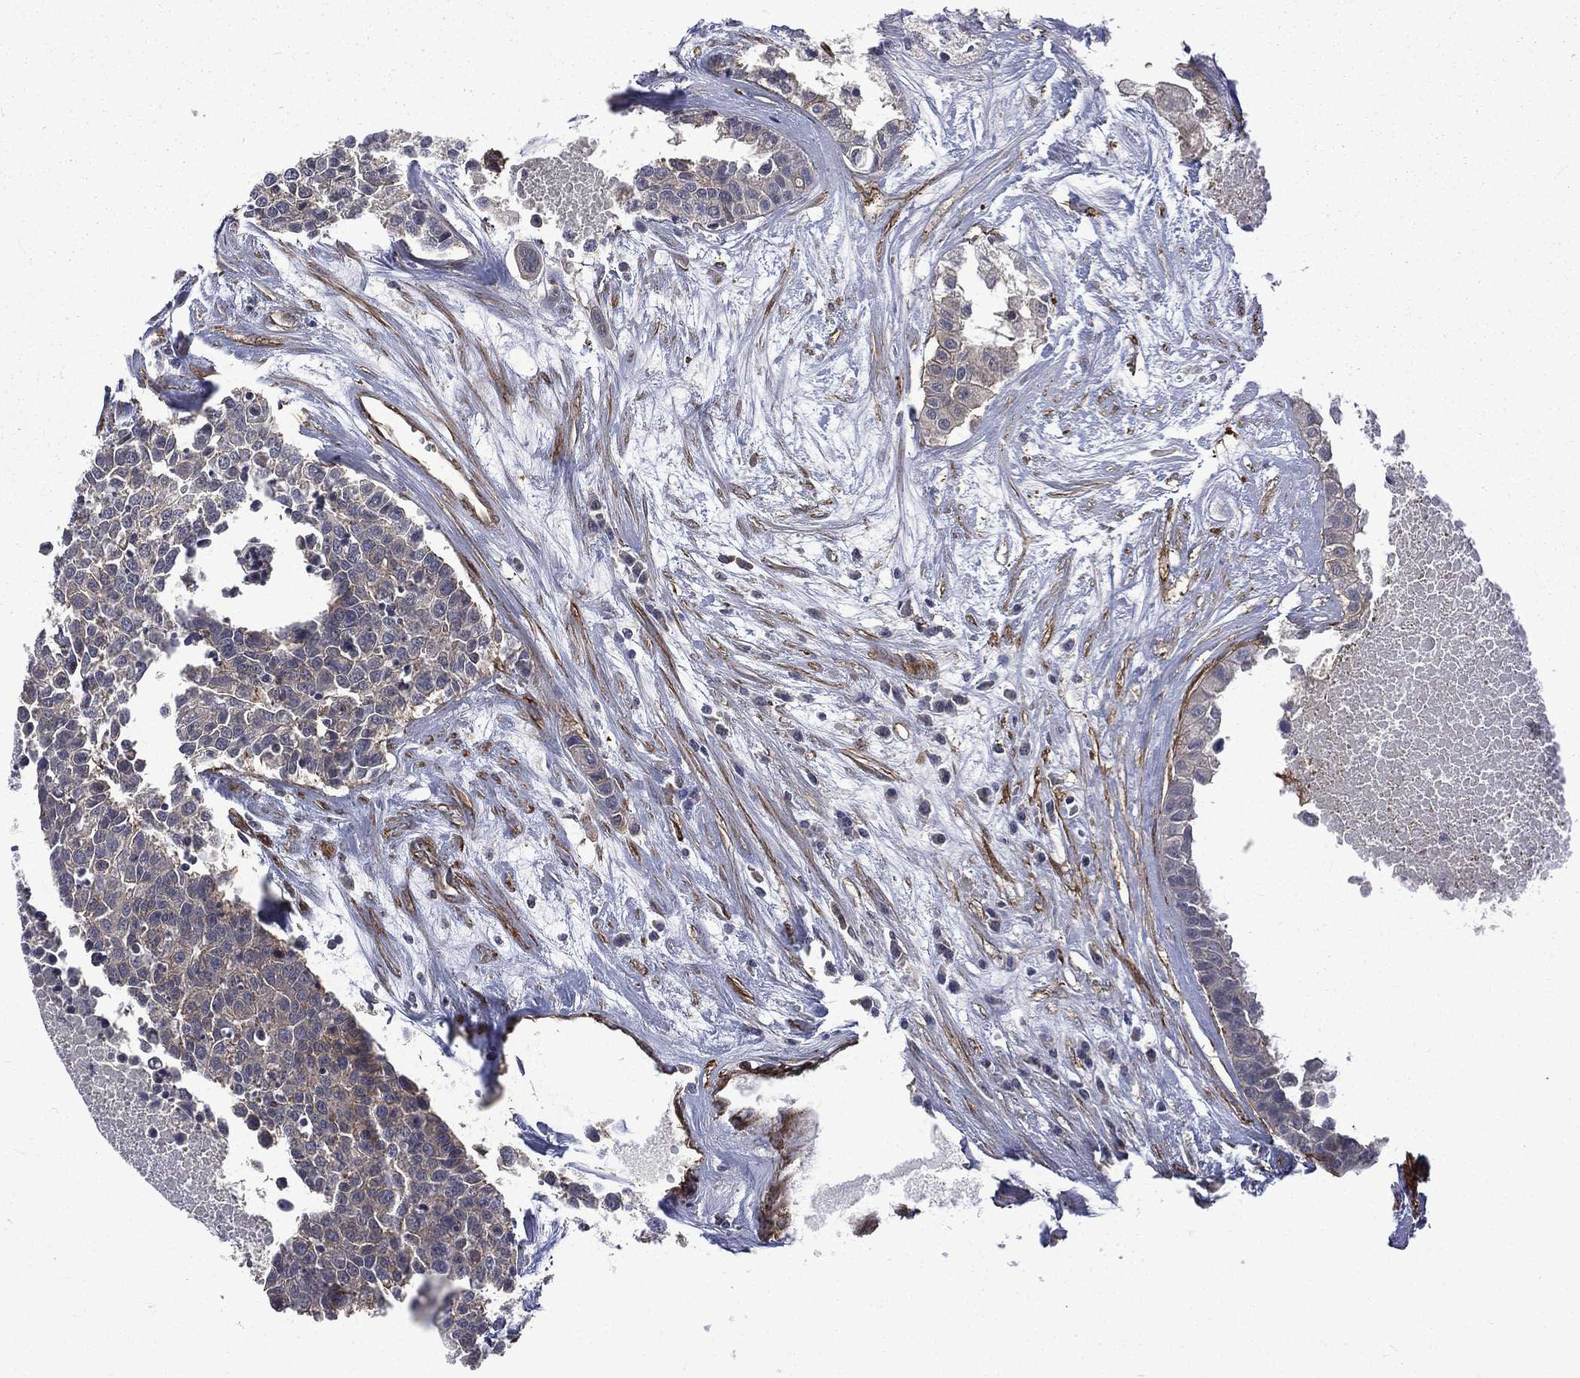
{"staining": {"intensity": "weak", "quantity": "<25%", "location": "cytoplasmic/membranous"}, "tissue": "carcinoid", "cell_type": "Tumor cells", "image_type": "cancer", "snomed": [{"axis": "morphology", "description": "Carcinoid, malignant, NOS"}, {"axis": "topography", "description": "Colon"}], "caption": "The histopathology image reveals no significant expression in tumor cells of carcinoid (malignant).", "gene": "PPFIBP1", "patient": {"sex": "male", "age": 81}}